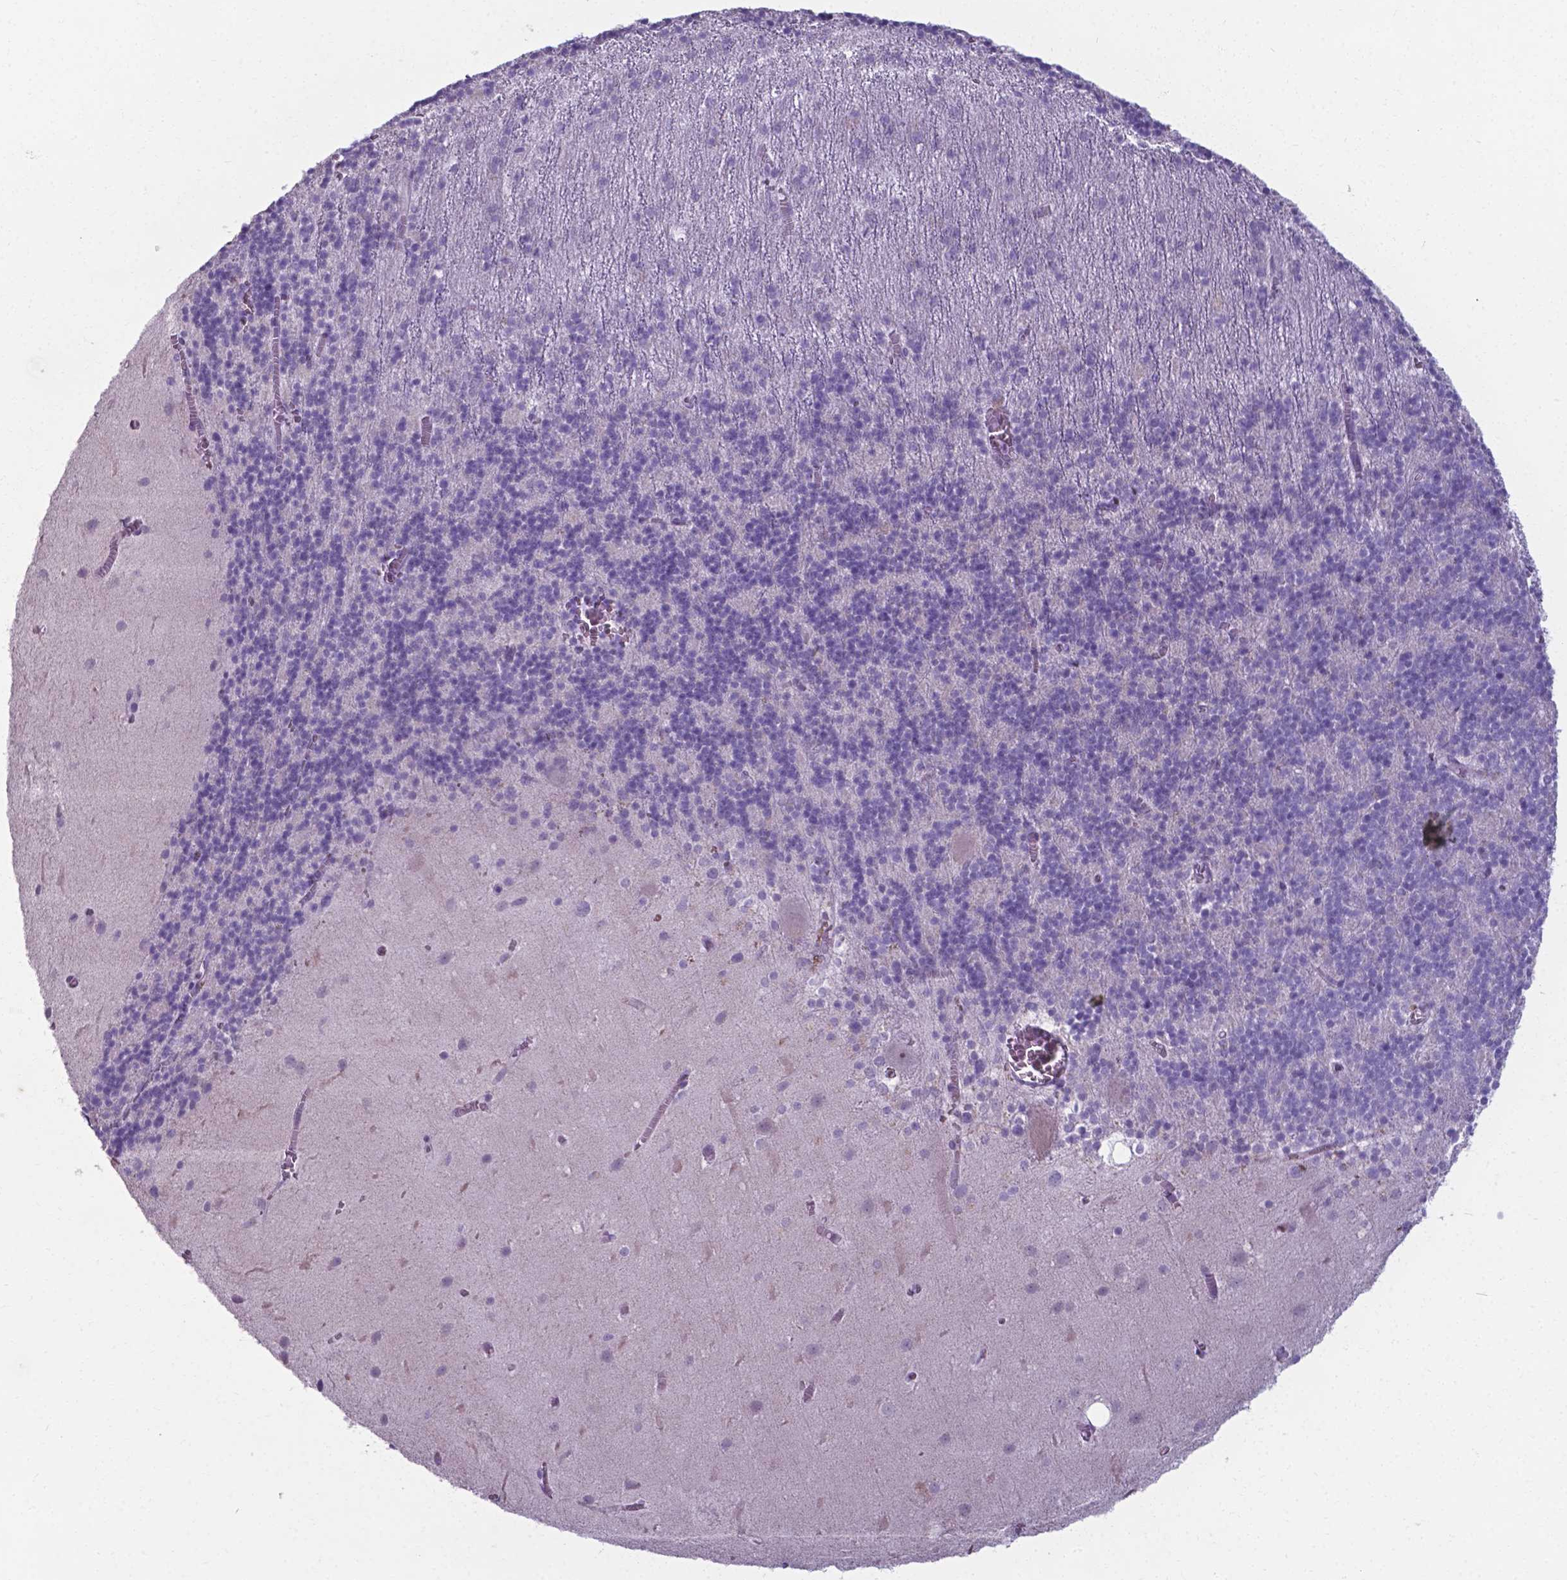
{"staining": {"intensity": "negative", "quantity": "none", "location": "none"}, "tissue": "cerebellum", "cell_type": "Cells in granular layer", "image_type": "normal", "snomed": [{"axis": "morphology", "description": "Normal tissue, NOS"}, {"axis": "topography", "description": "Cerebellum"}], "caption": "Immunohistochemistry of benign human cerebellum exhibits no staining in cells in granular layer.", "gene": "AP5B1", "patient": {"sex": "male", "age": 70}}